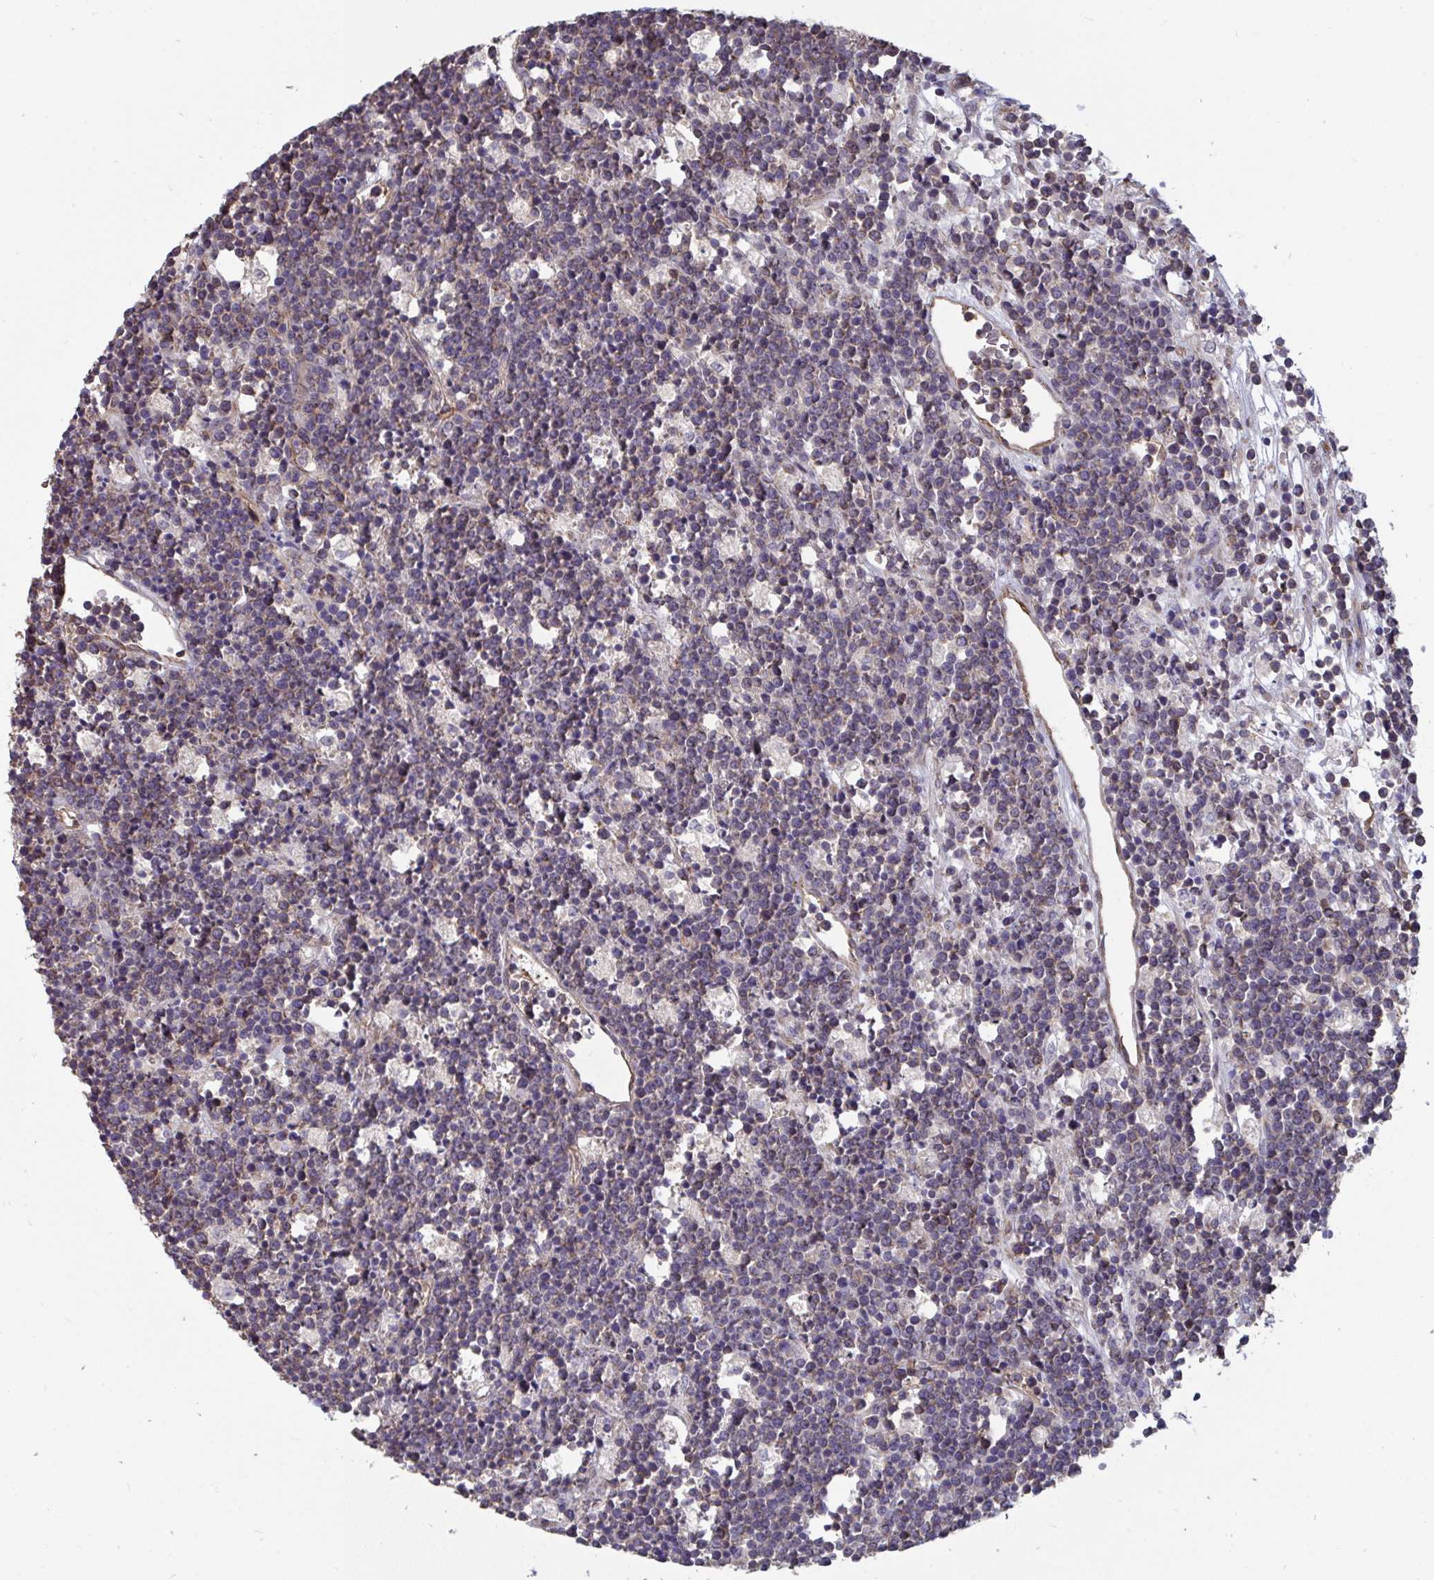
{"staining": {"intensity": "weak", "quantity": "<25%", "location": "cytoplasmic/membranous"}, "tissue": "lymphoma", "cell_type": "Tumor cells", "image_type": "cancer", "snomed": [{"axis": "morphology", "description": "Malignant lymphoma, non-Hodgkin's type, High grade"}, {"axis": "topography", "description": "Ovary"}], "caption": "Immunohistochemistry (IHC) of human lymphoma demonstrates no positivity in tumor cells. Brightfield microscopy of immunohistochemistry stained with DAB (3,3'-diaminobenzidine) (brown) and hematoxylin (blue), captured at high magnification.", "gene": "ISCU", "patient": {"sex": "female", "age": 56}}